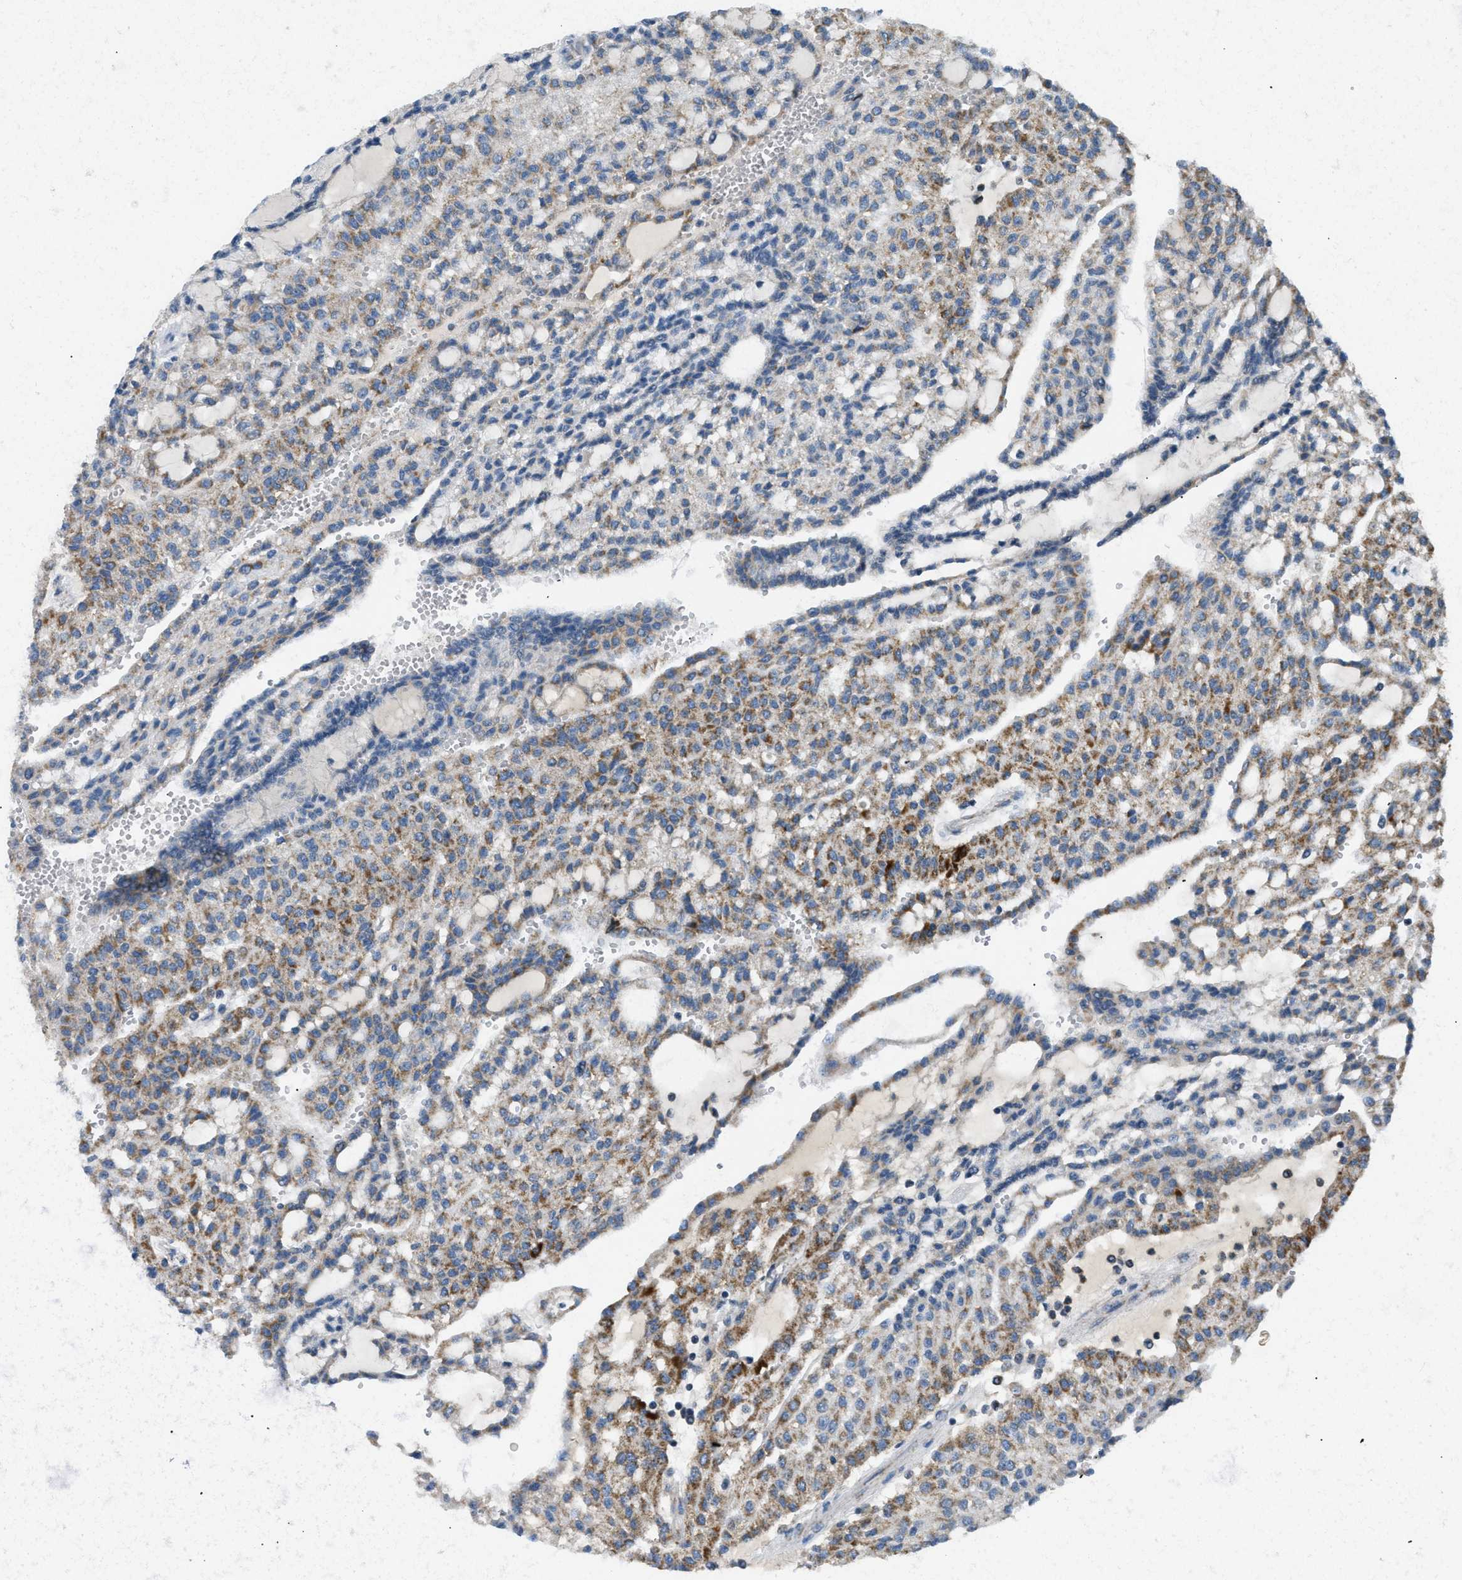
{"staining": {"intensity": "moderate", "quantity": ">75%", "location": "cytoplasmic/membranous"}, "tissue": "renal cancer", "cell_type": "Tumor cells", "image_type": "cancer", "snomed": [{"axis": "morphology", "description": "Adenocarcinoma, NOS"}, {"axis": "topography", "description": "Kidney"}], "caption": "A photomicrograph showing moderate cytoplasmic/membranous positivity in about >75% of tumor cells in renal adenocarcinoma, as visualized by brown immunohistochemical staining.", "gene": "ACADVL", "patient": {"sex": "male", "age": 63}}